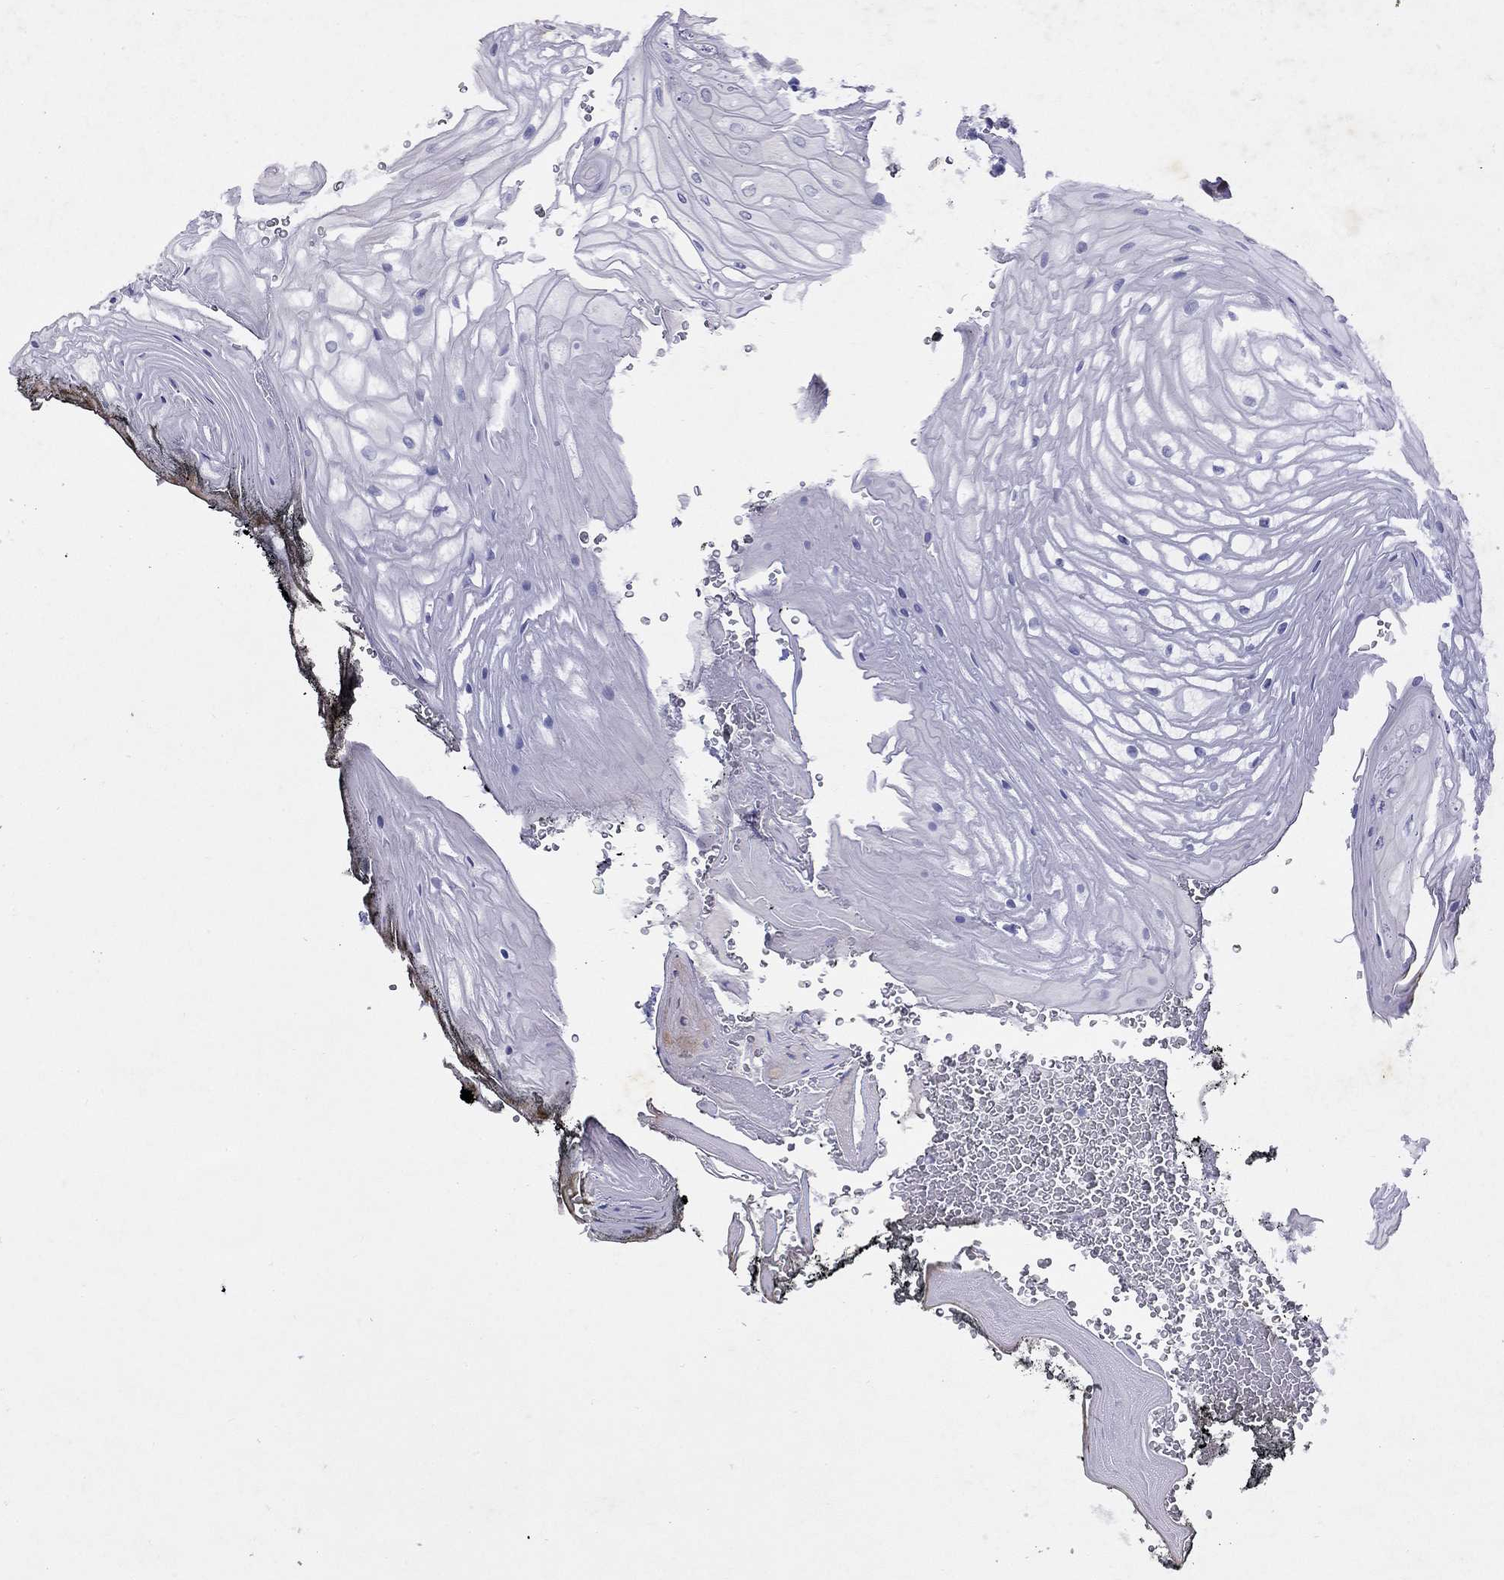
{"staining": {"intensity": "negative", "quantity": "none", "location": "none"}, "tissue": "oral mucosa", "cell_type": "Squamous epithelial cells", "image_type": "normal", "snomed": [{"axis": "morphology", "description": "Normal tissue, NOS"}, {"axis": "morphology", "description": "Squamous cell carcinoma, NOS"}, {"axis": "topography", "description": "Oral tissue"}, {"axis": "topography", "description": "Head-Neck"}], "caption": "The immunohistochemistry (IHC) photomicrograph has no significant positivity in squamous epithelial cells of oral mucosa.", "gene": "GNAT3", "patient": {"sex": "male", "age": 65}}